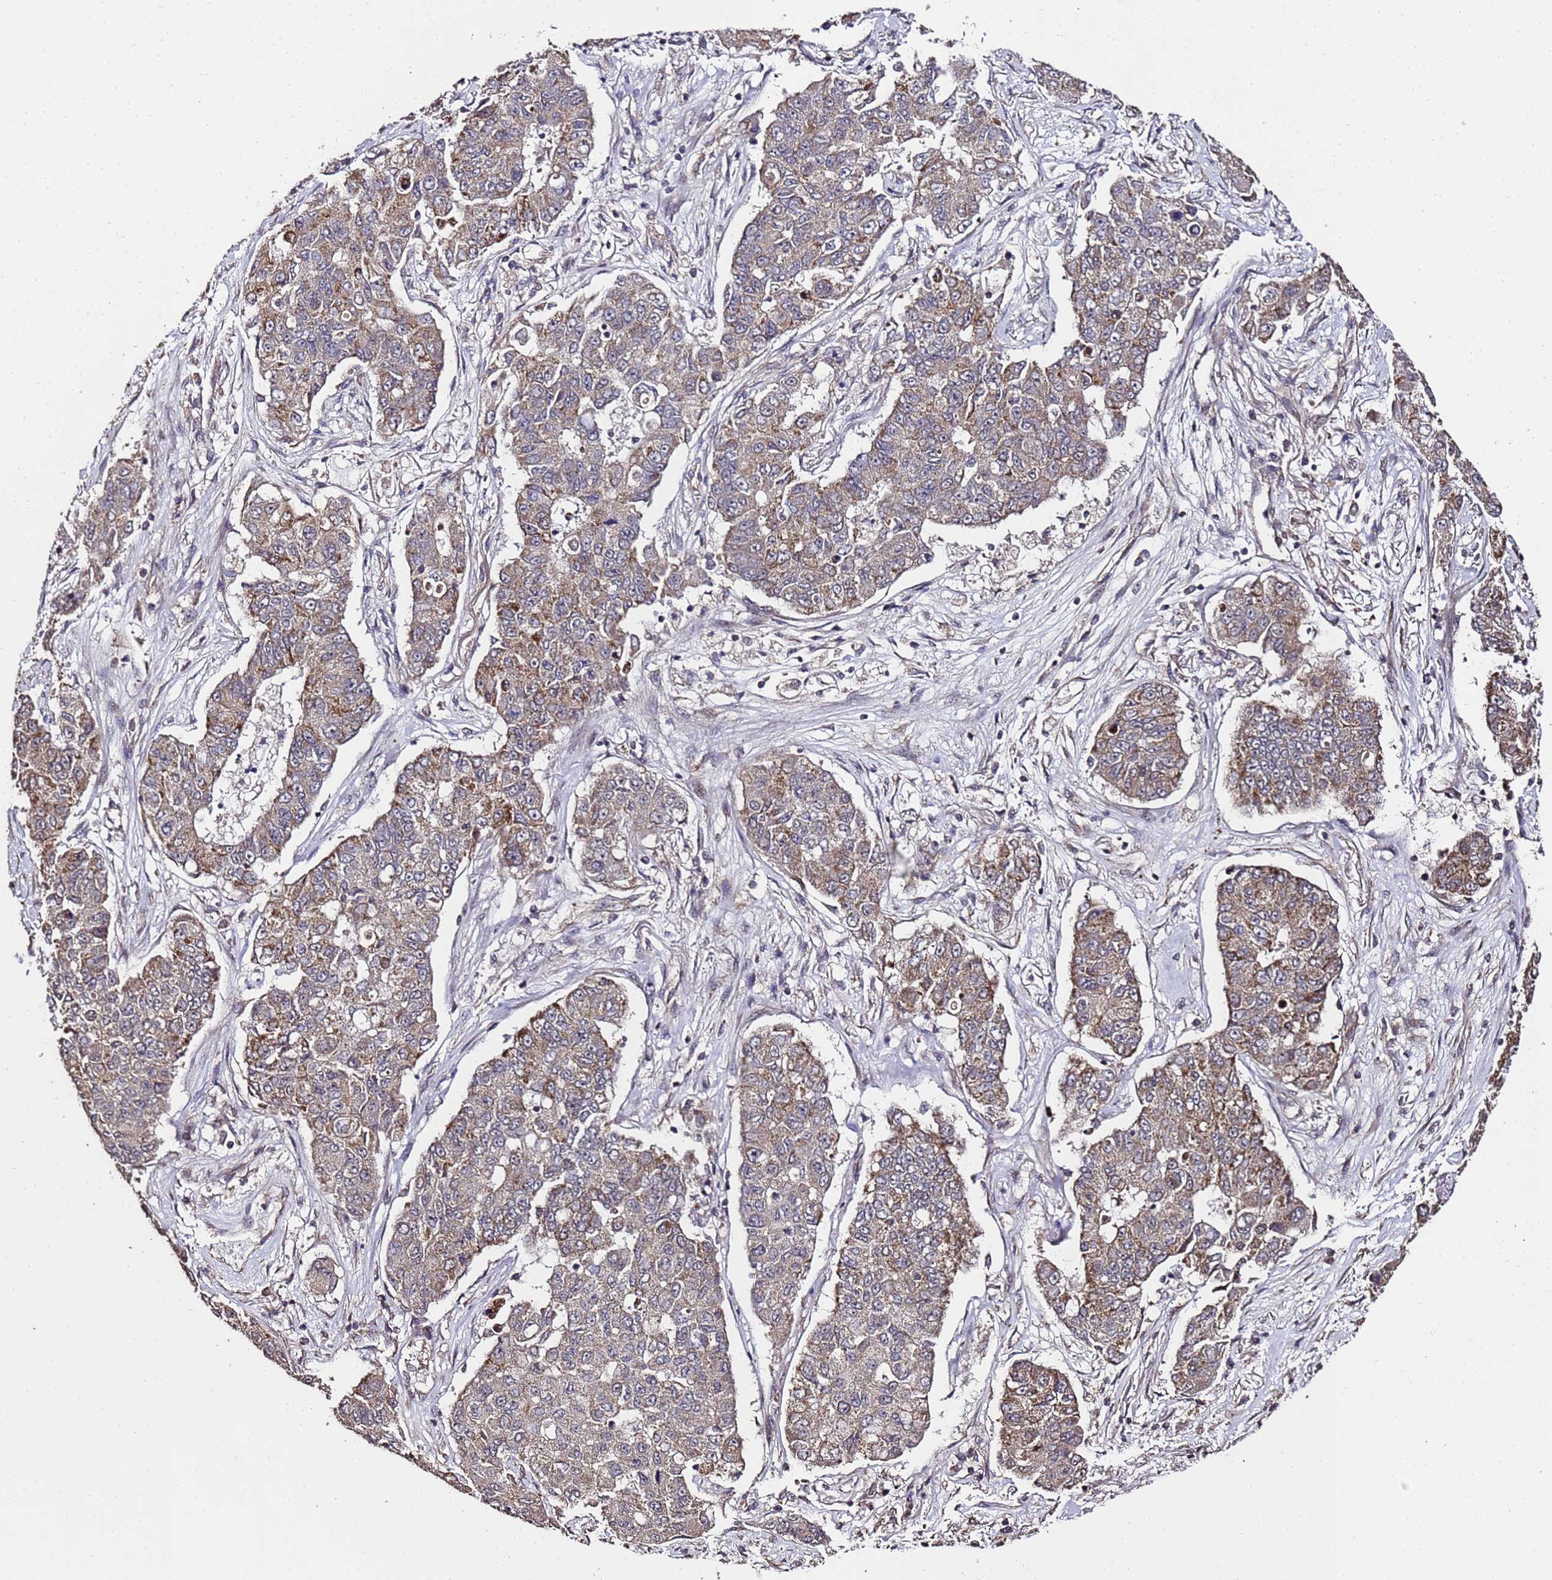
{"staining": {"intensity": "weak", "quantity": "25%-75%", "location": "cytoplasmic/membranous"}, "tissue": "lung cancer", "cell_type": "Tumor cells", "image_type": "cancer", "snomed": [{"axis": "morphology", "description": "Squamous cell carcinoma, NOS"}, {"axis": "topography", "description": "Lung"}], "caption": "The micrograph shows a brown stain indicating the presence of a protein in the cytoplasmic/membranous of tumor cells in squamous cell carcinoma (lung). (DAB IHC, brown staining for protein, blue staining for nuclei).", "gene": "PRODH", "patient": {"sex": "male", "age": 74}}